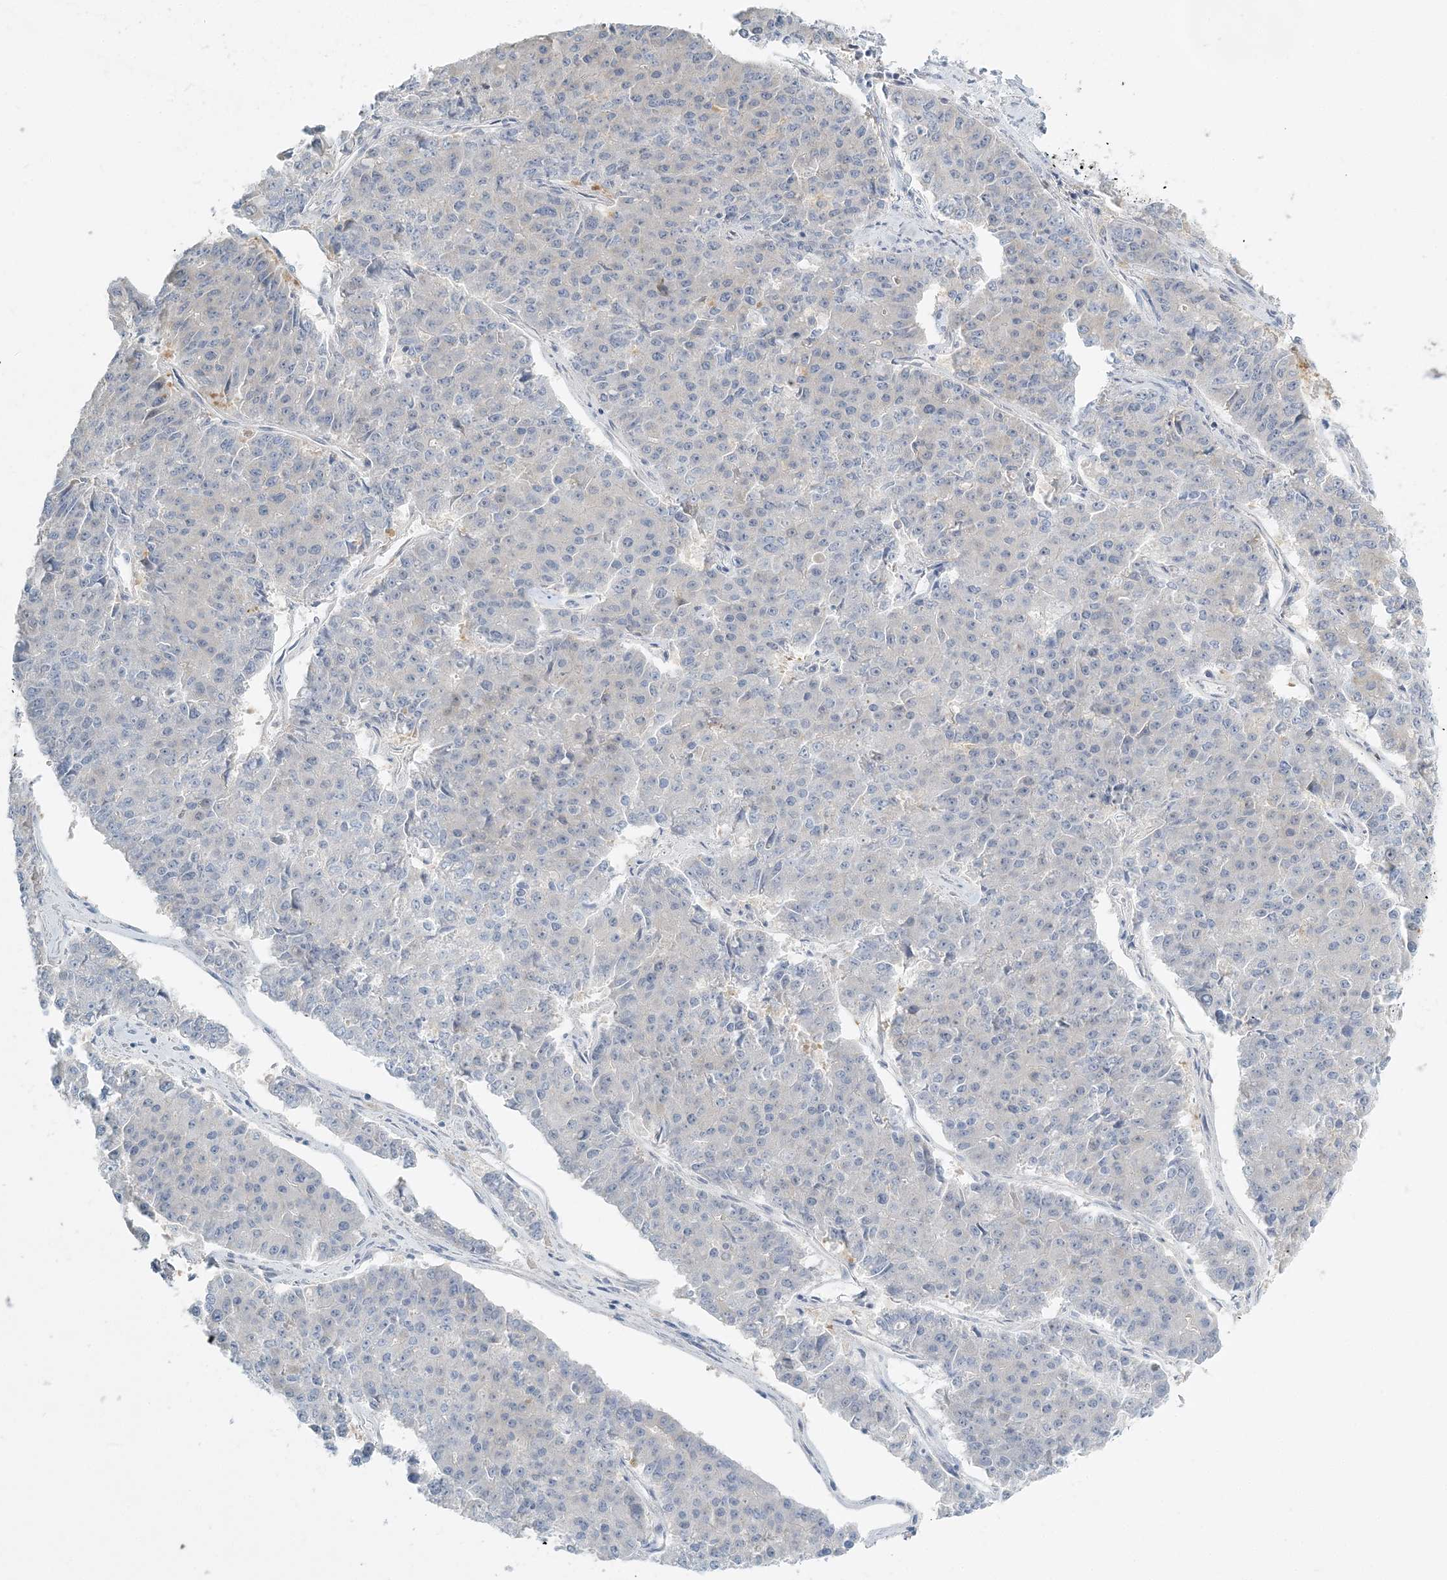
{"staining": {"intensity": "negative", "quantity": "none", "location": "none"}, "tissue": "pancreatic cancer", "cell_type": "Tumor cells", "image_type": "cancer", "snomed": [{"axis": "morphology", "description": "Adenocarcinoma, NOS"}, {"axis": "topography", "description": "Pancreas"}], "caption": "This histopathology image is of pancreatic cancer (adenocarcinoma) stained with immunohistochemistry (IHC) to label a protein in brown with the nuclei are counter-stained blue. There is no expression in tumor cells. (DAB immunohistochemistry (IHC), high magnification).", "gene": "NAA11", "patient": {"sex": "male", "age": 50}}